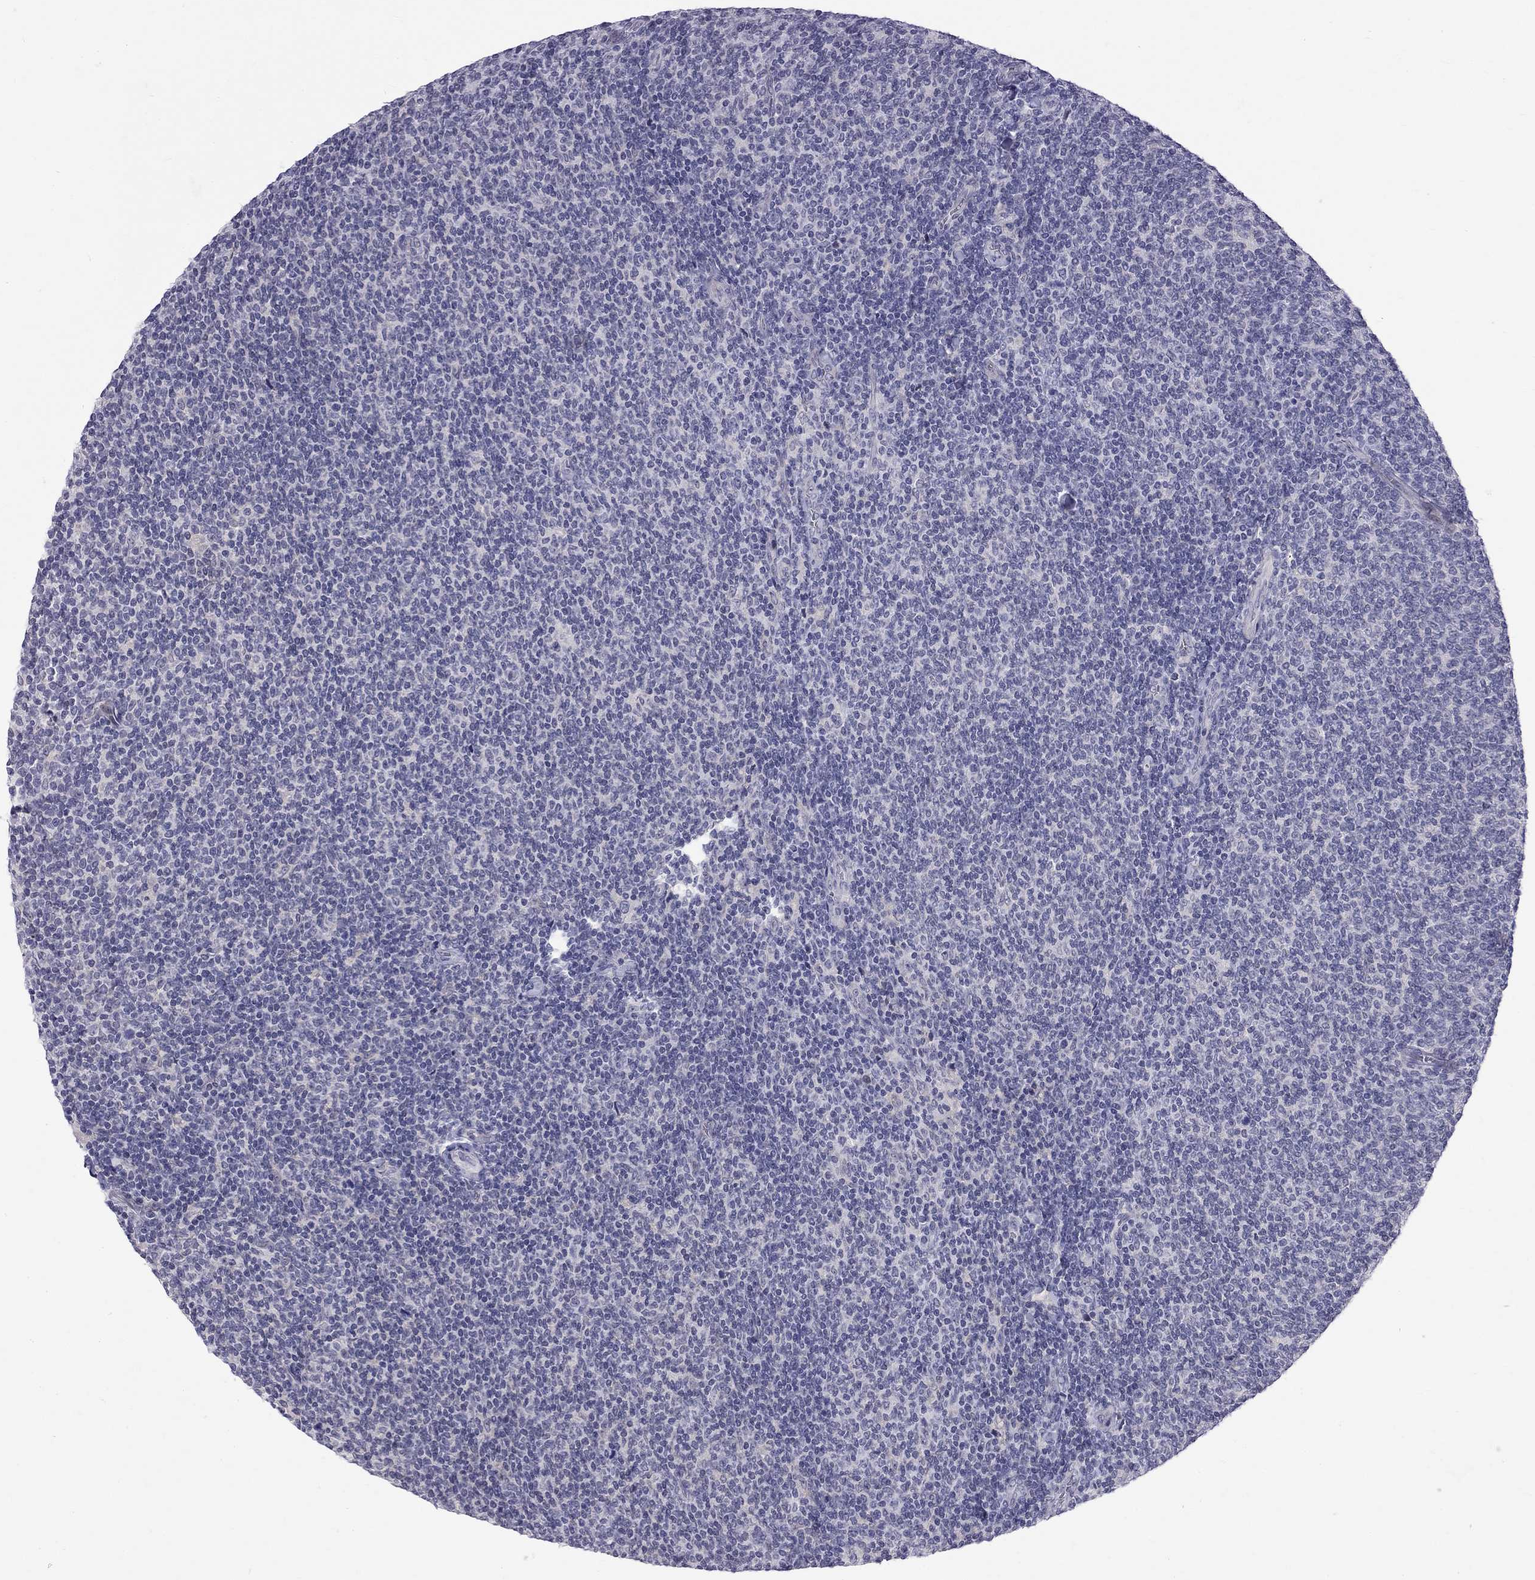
{"staining": {"intensity": "negative", "quantity": "none", "location": "none"}, "tissue": "lymphoma", "cell_type": "Tumor cells", "image_type": "cancer", "snomed": [{"axis": "morphology", "description": "Malignant lymphoma, non-Hodgkin's type, Low grade"}, {"axis": "topography", "description": "Lymph node"}], "caption": "DAB (3,3'-diaminobenzidine) immunohistochemical staining of human malignant lymphoma, non-Hodgkin's type (low-grade) reveals no significant expression in tumor cells.", "gene": "RTL9", "patient": {"sex": "male", "age": 52}}